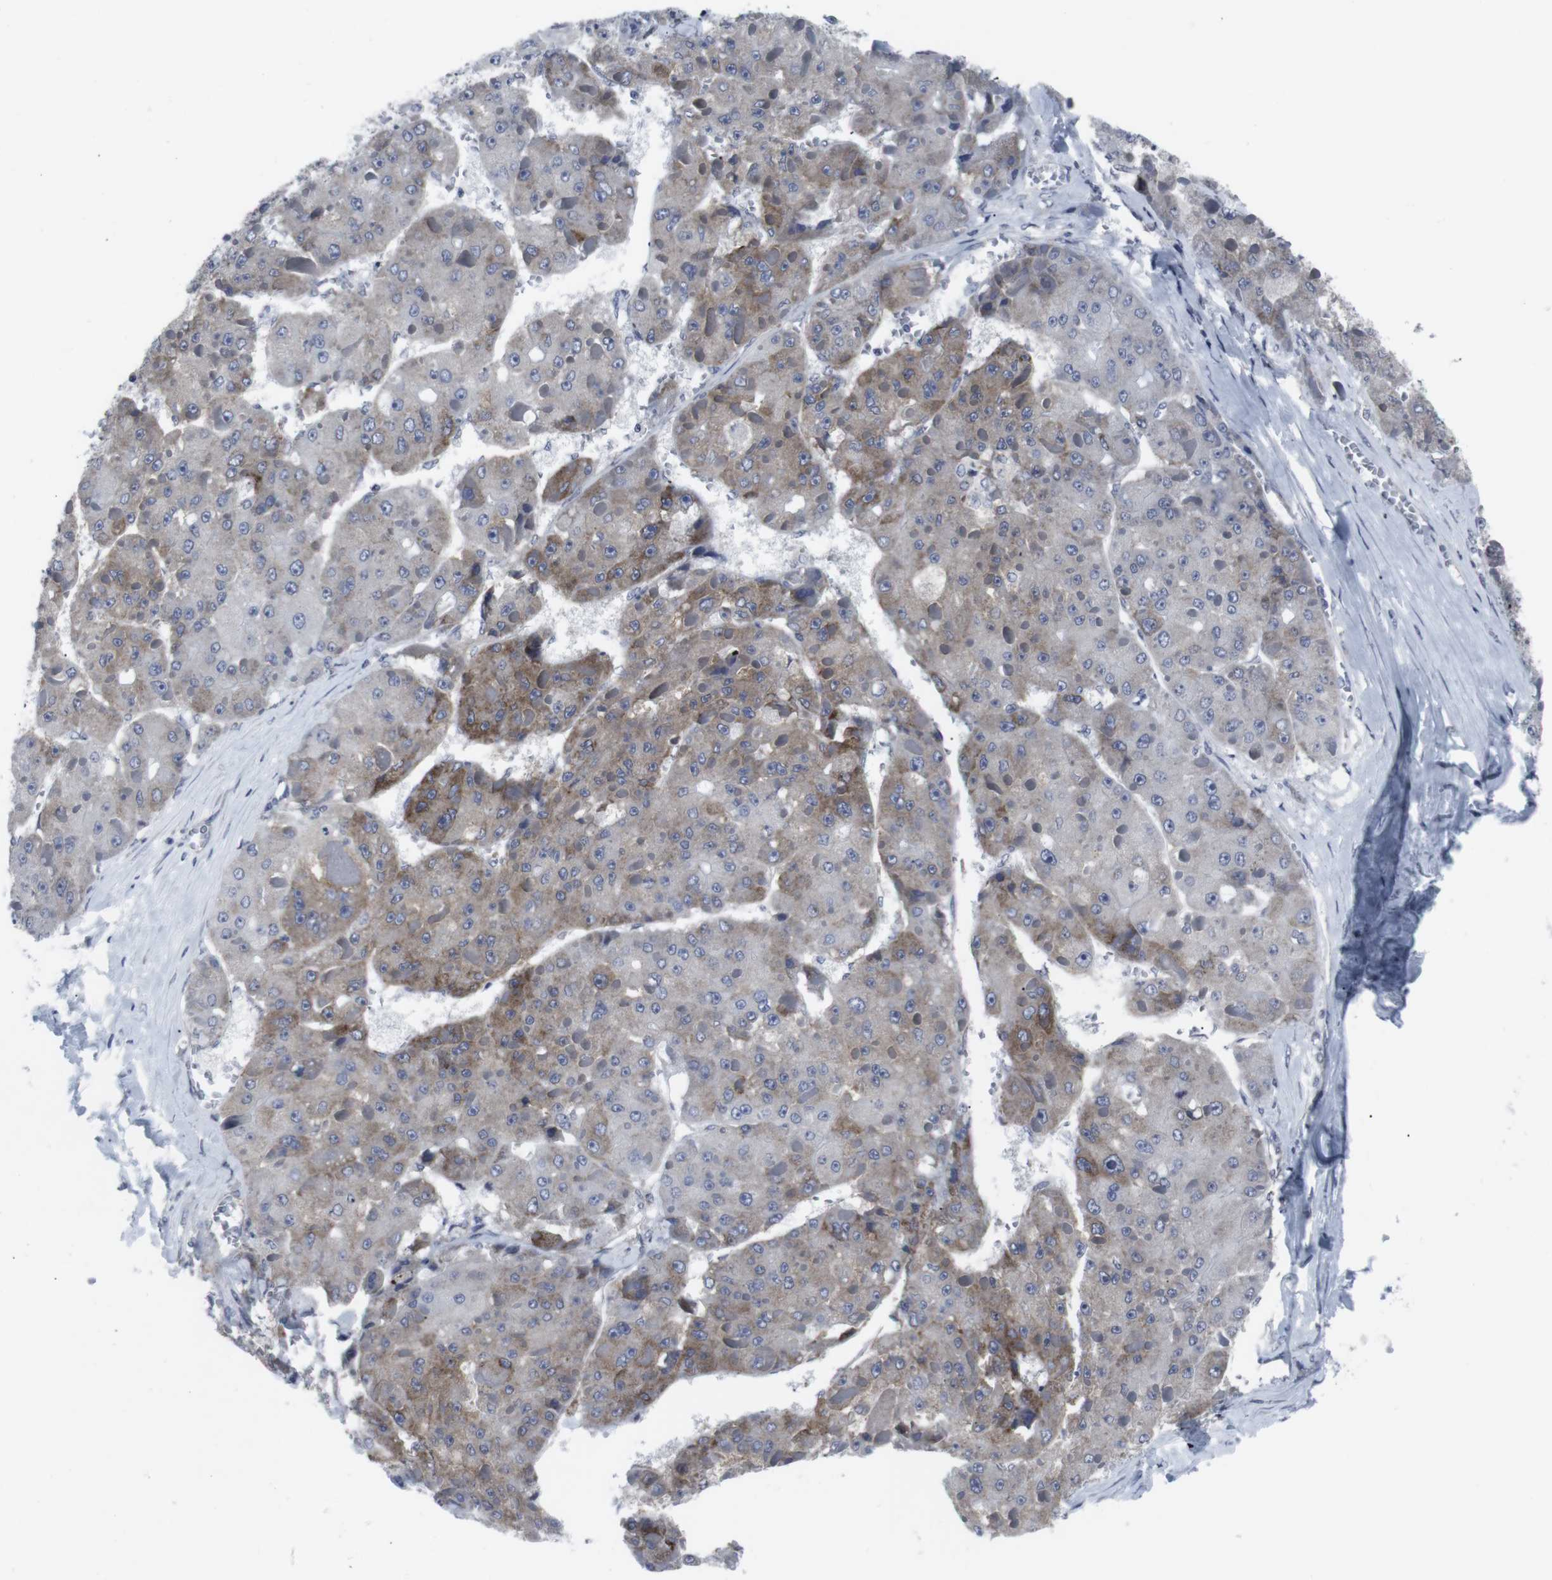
{"staining": {"intensity": "moderate", "quantity": "25%-75%", "location": "cytoplasmic/membranous"}, "tissue": "liver cancer", "cell_type": "Tumor cells", "image_type": "cancer", "snomed": [{"axis": "morphology", "description": "Carcinoma, Hepatocellular, NOS"}, {"axis": "topography", "description": "Liver"}], "caption": "A medium amount of moderate cytoplasmic/membranous staining is identified in approximately 25%-75% of tumor cells in liver hepatocellular carcinoma tissue.", "gene": "GEMIN2", "patient": {"sex": "female", "age": 73}}